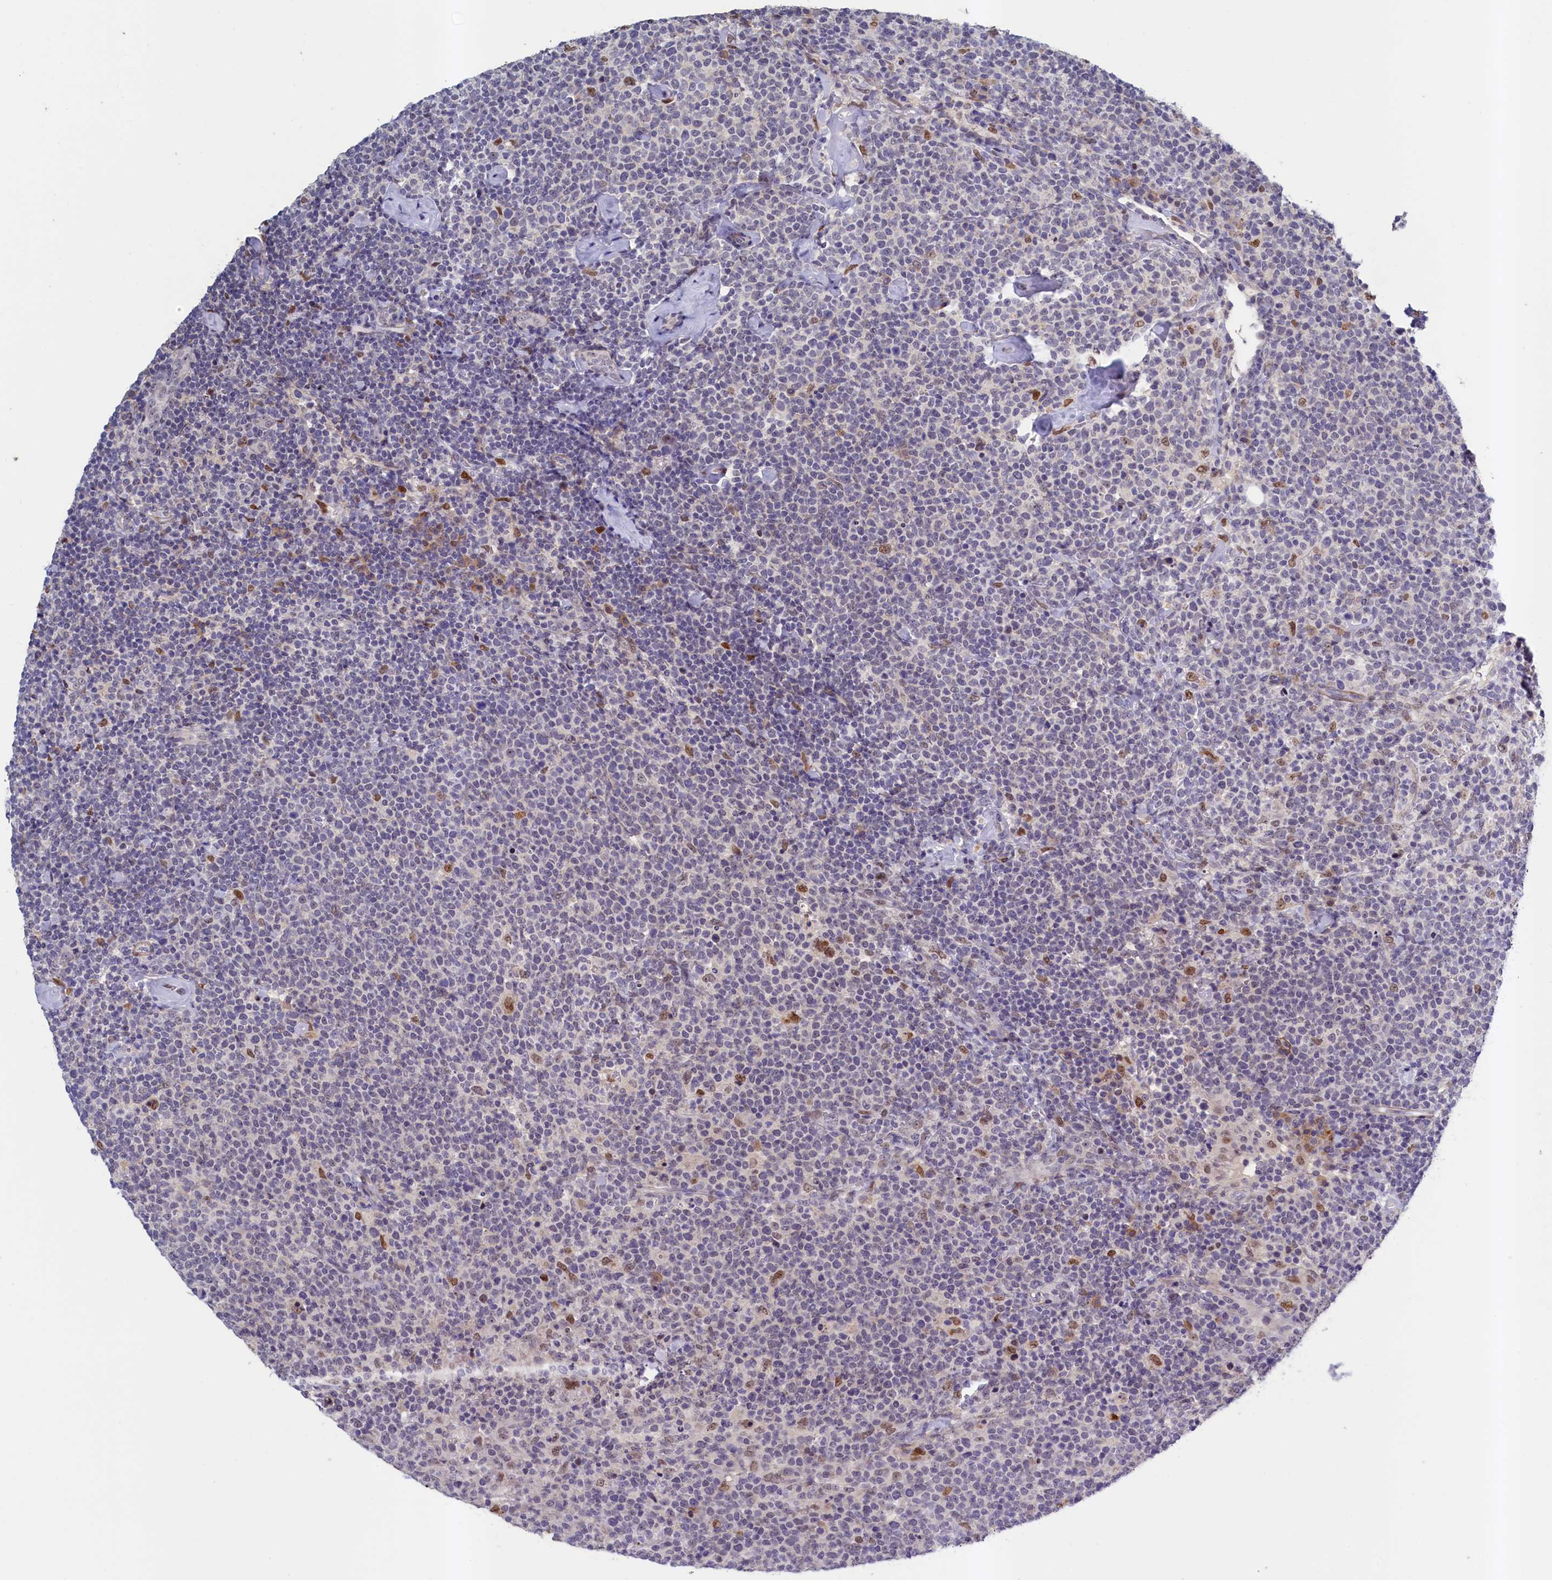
{"staining": {"intensity": "negative", "quantity": "none", "location": "none"}, "tissue": "lymphoma", "cell_type": "Tumor cells", "image_type": "cancer", "snomed": [{"axis": "morphology", "description": "Malignant lymphoma, non-Hodgkin's type, High grade"}, {"axis": "topography", "description": "Lymph node"}], "caption": "Human high-grade malignant lymphoma, non-Hodgkin's type stained for a protein using immunohistochemistry (IHC) reveals no staining in tumor cells.", "gene": "PACSIN3", "patient": {"sex": "male", "age": 61}}